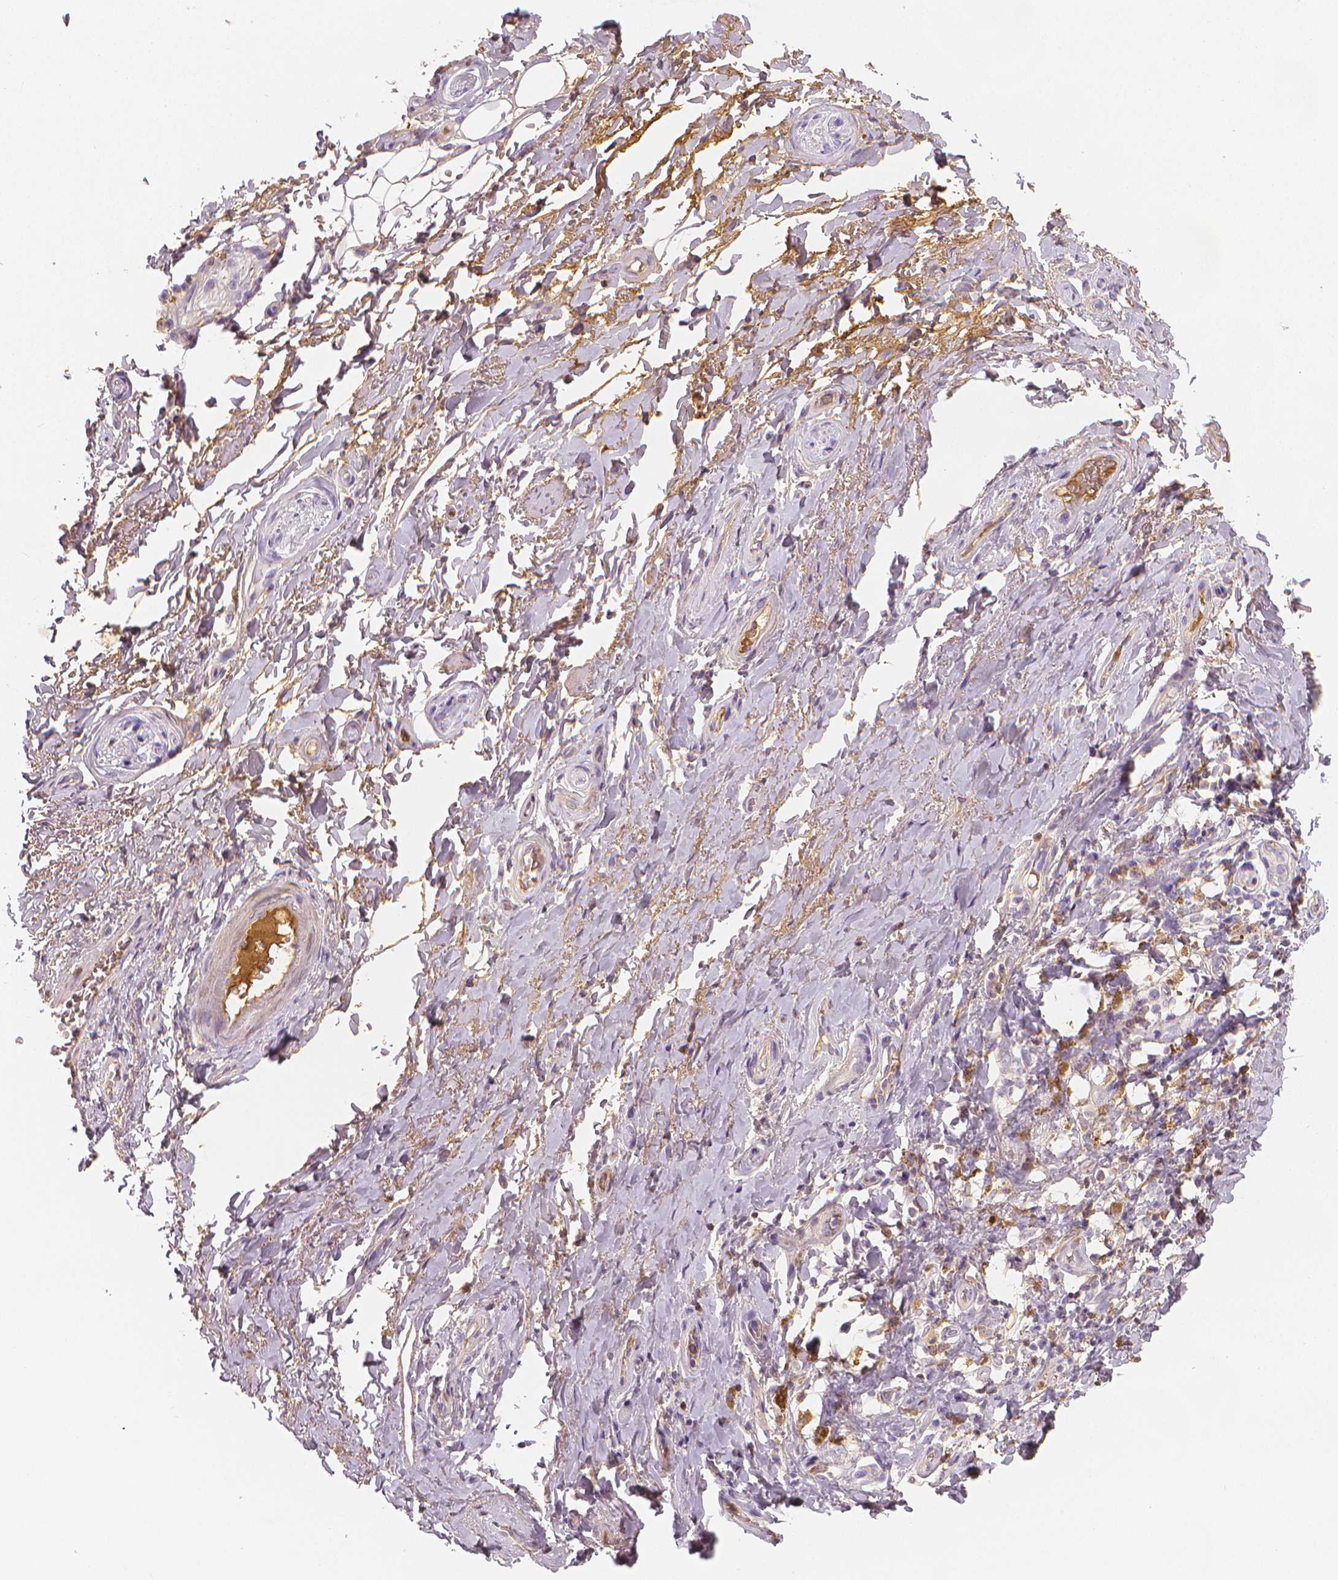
{"staining": {"intensity": "negative", "quantity": "none", "location": "none"}, "tissue": "adipose tissue", "cell_type": "Adipocytes", "image_type": "normal", "snomed": [{"axis": "morphology", "description": "Normal tissue, NOS"}, {"axis": "topography", "description": "Anal"}, {"axis": "topography", "description": "Peripheral nerve tissue"}], "caption": "Adipocytes show no significant protein positivity in benign adipose tissue. (DAB immunohistochemistry visualized using brightfield microscopy, high magnification).", "gene": "APOA4", "patient": {"sex": "male", "age": 53}}